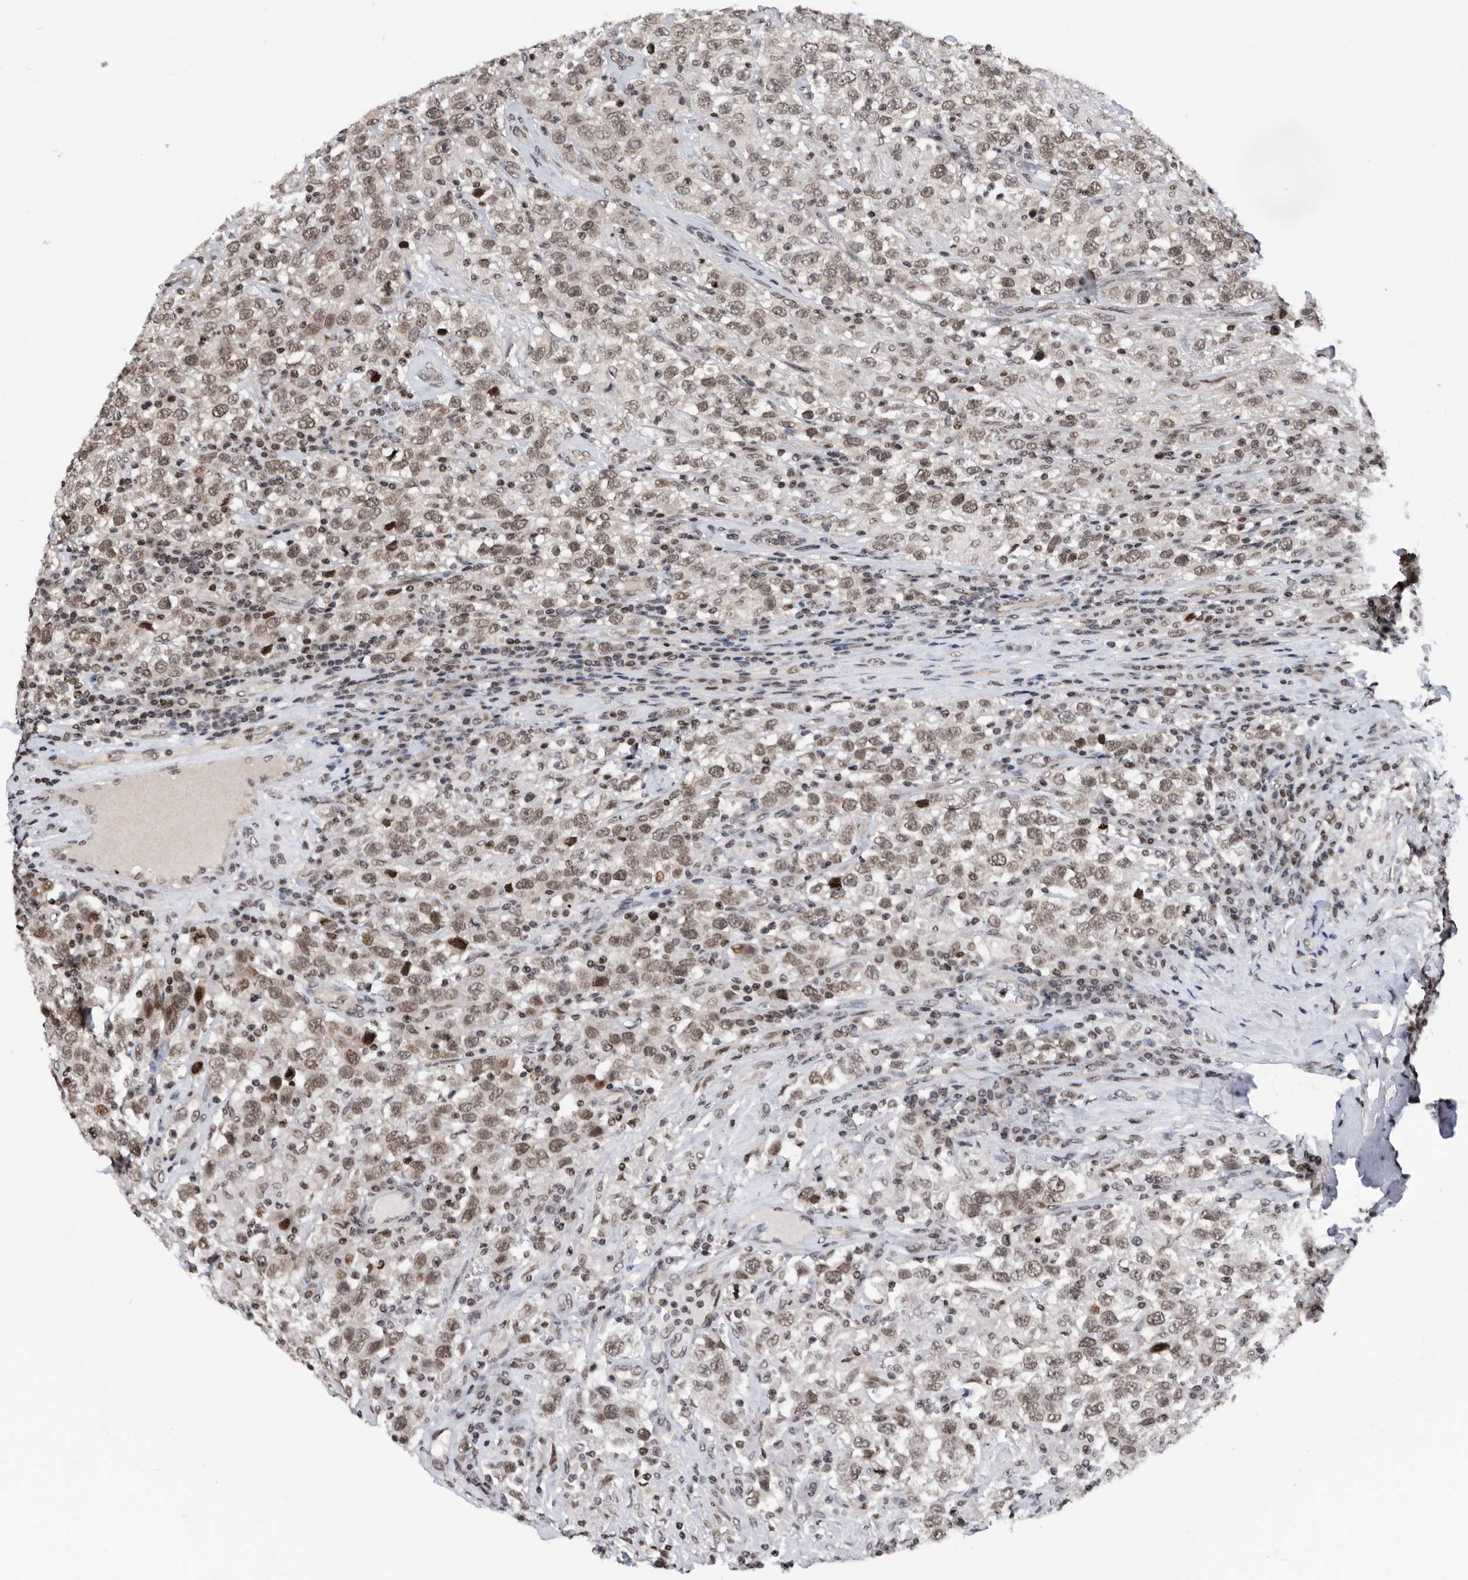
{"staining": {"intensity": "weak", "quantity": ">75%", "location": "nuclear"}, "tissue": "testis cancer", "cell_type": "Tumor cells", "image_type": "cancer", "snomed": [{"axis": "morphology", "description": "Seminoma, NOS"}, {"axis": "topography", "description": "Testis"}], "caption": "This is a micrograph of immunohistochemistry staining of testis cancer (seminoma), which shows weak expression in the nuclear of tumor cells.", "gene": "SNRNP48", "patient": {"sex": "male", "age": 41}}